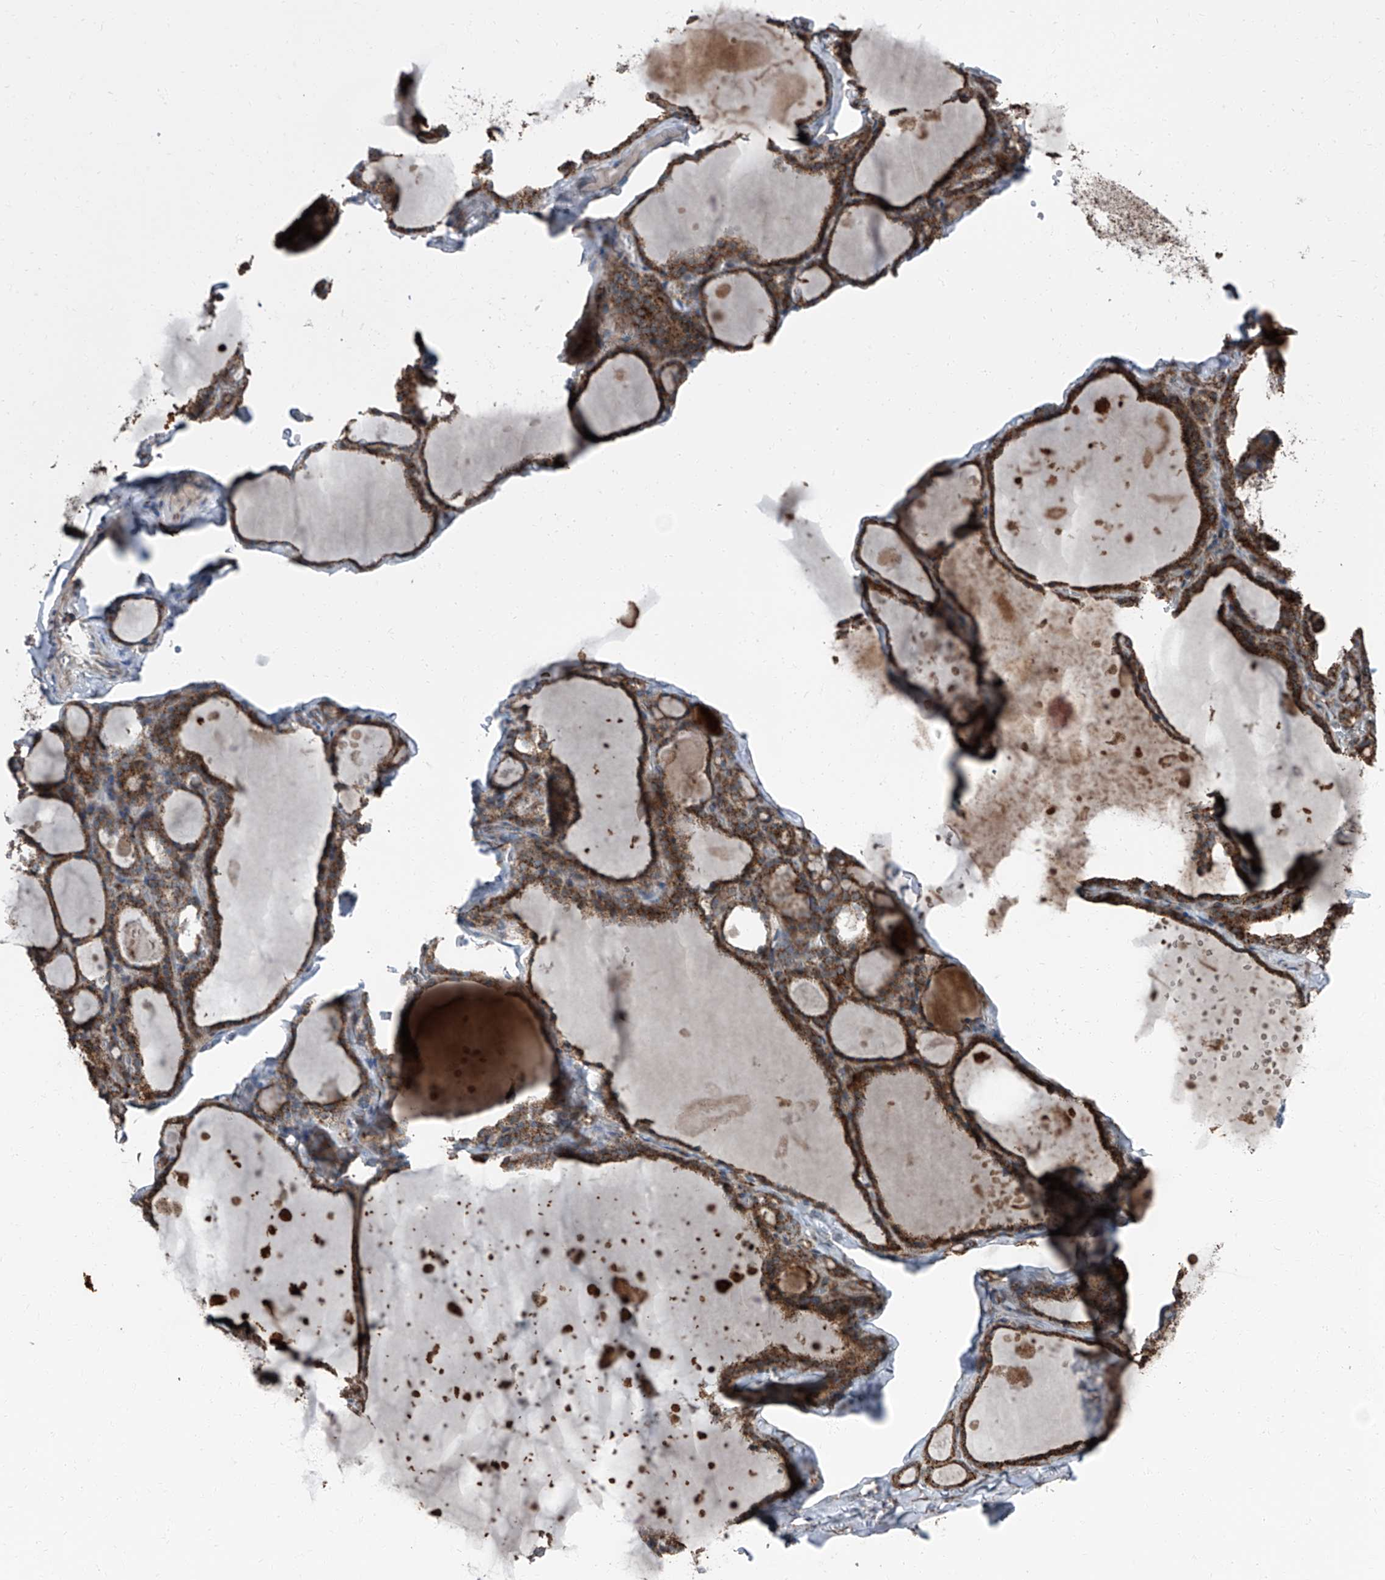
{"staining": {"intensity": "moderate", "quantity": ">75%", "location": "cytoplasmic/membranous"}, "tissue": "thyroid gland", "cell_type": "Glandular cells", "image_type": "normal", "snomed": [{"axis": "morphology", "description": "Normal tissue, NOS"}, {"axis": "topography", "description": "Thyroid gland"}], "caption": "Immunohistochemistry (IHC) staining of normal thyroid gland, which exhibits medium levels of moderate cytoplasmic/membranous staining in approximately >75% of glandular cells indicating moderate cytoplasmic/membranous protein staining. The staining was performed using DAB (brown) for protein detection and nuclei were counterstained in hematoxylin (blue).", "gene": "LIMK1", "patient": {"sex": "male", "age": 56}}